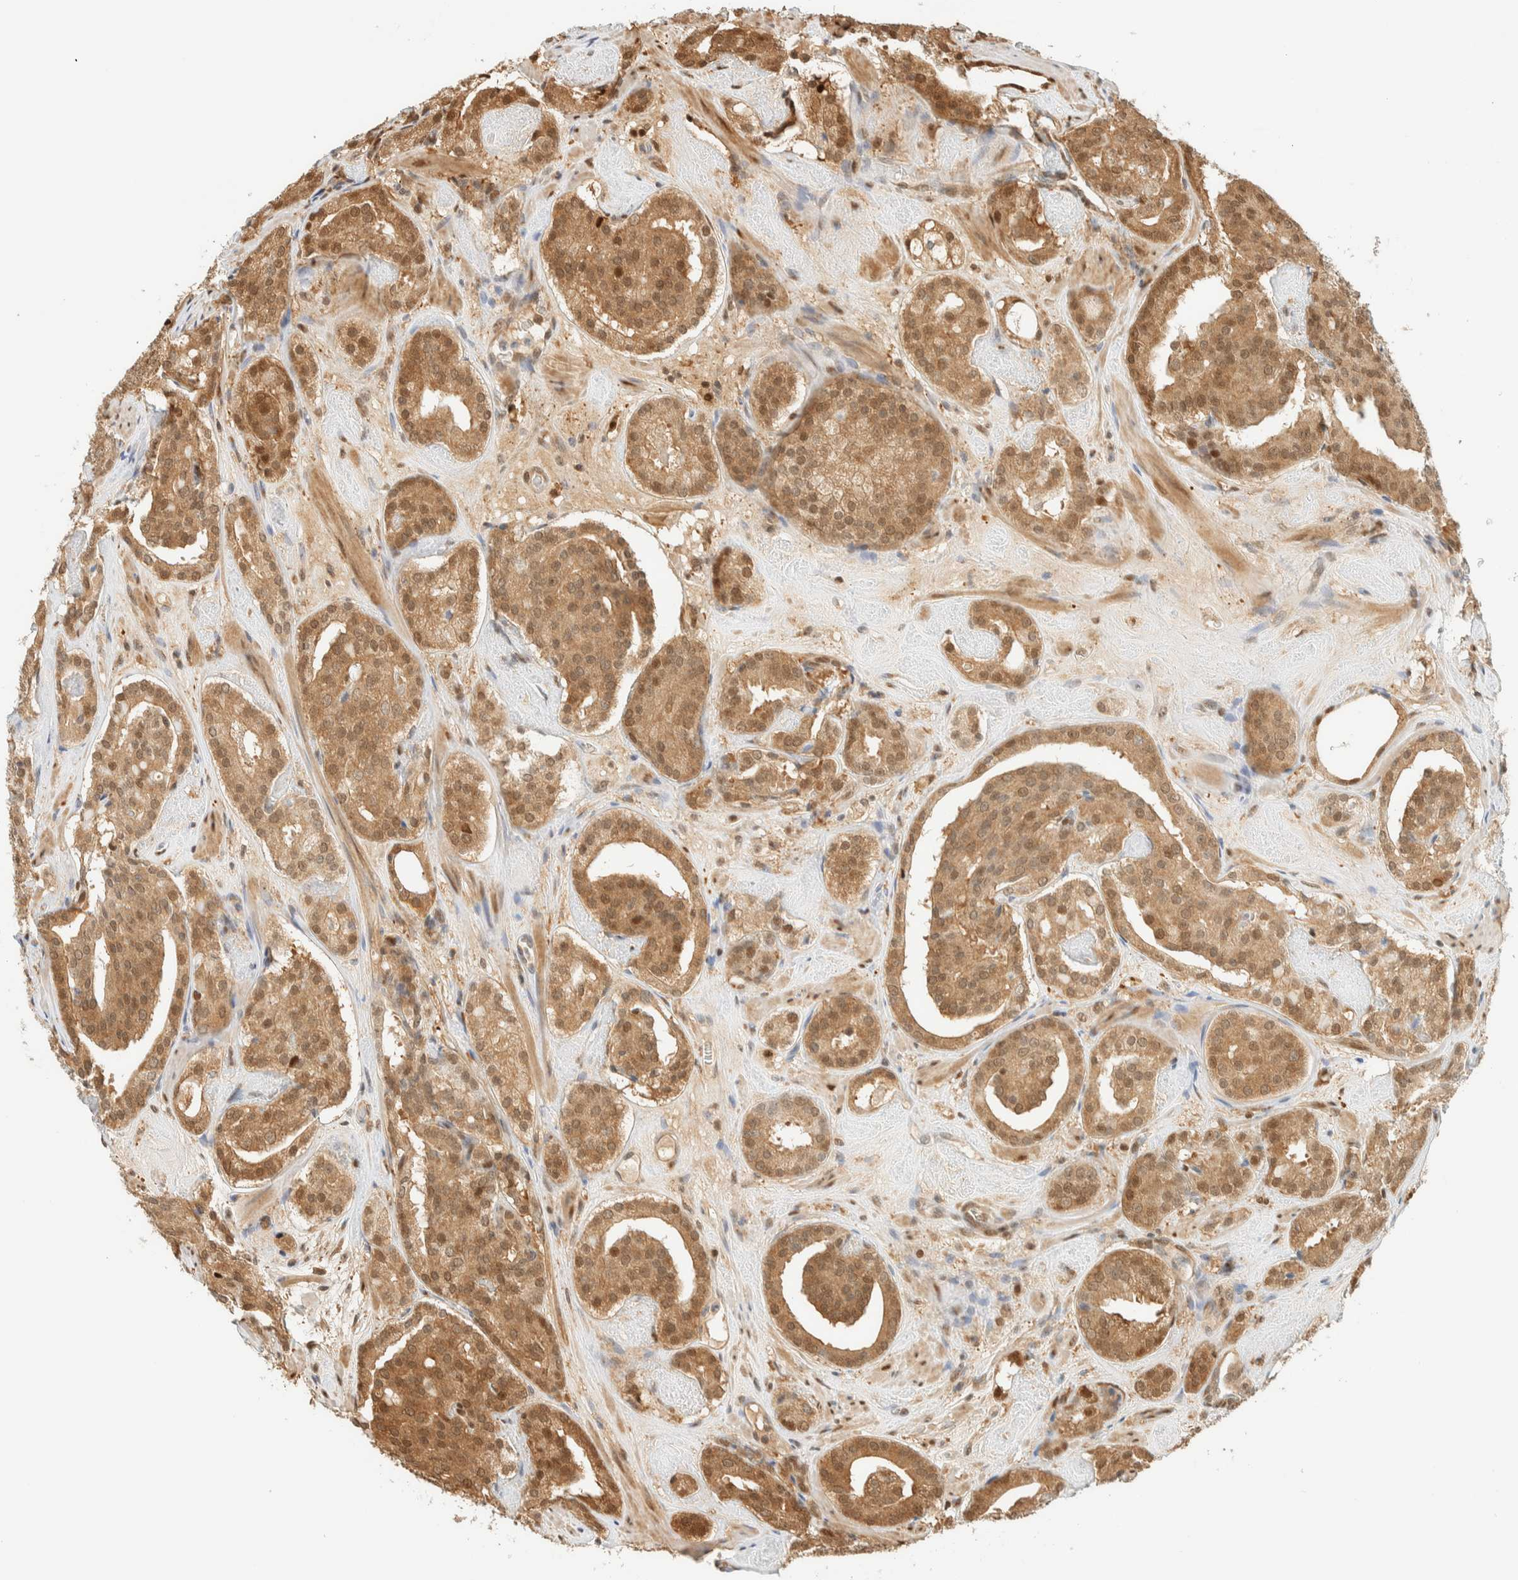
{"staining": {"intensity": "moderate", "quantity": ">75%", "location": "cytoplasmic/membranous,nuclear"}, "tissue": "prostate cancer", "cell_type": "Tumor cells", "image_type": "cancer", "snomed": [{"axis": "morphology", "description": "Adenocarcinoma, Low grade"}, {"axis": "topography", "description": "Prostate"}], "caption": "Immunohistochemical staining of prostate adenocarcinoma (low-grade) demonstrates medium levels of moderate cytoplasmic/membranous and nuclear protein expression in approximately >75% of tumor cells.", "gene": "ZBTB37", "patient": {"sex": "male", "age": 69}}